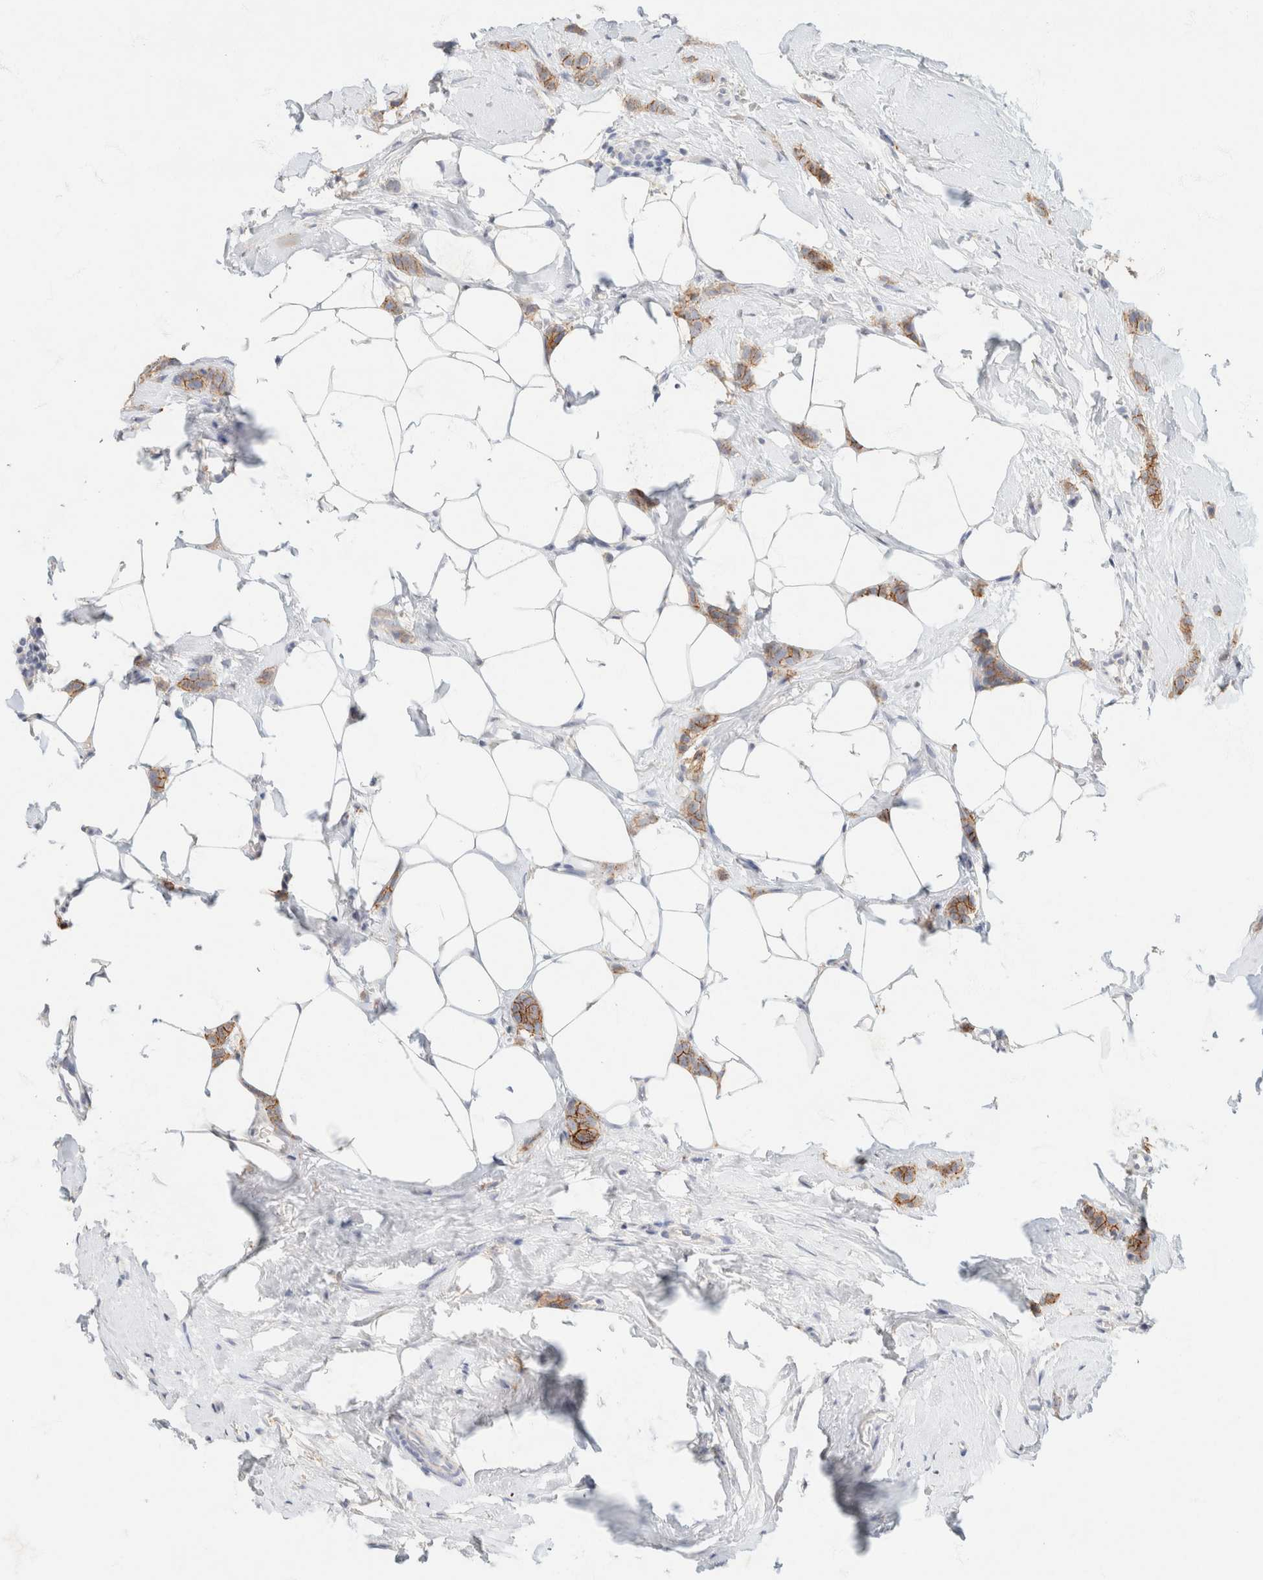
{"staining": {"intensity": "moderate", "quantity": ">75%", "location": "cytoplasmic/membranous"}, "tissue": "breast cancer", "cell_type": "Tumor cells", "image_type": "cancer", "snomed": [{"axis": "morphology", "description": "Lobular carcinoma"}, {"axis": "topography", "description": "Skin"}, {"axis": "topography", "description": "Breast"}], "caption": "Human breast cancer (lobular carcinoma) stained with a protein marker exhibits moderate staining in tumor cells.", "gene": "CA12", "patient": {"sex": "female", "age": 46}}